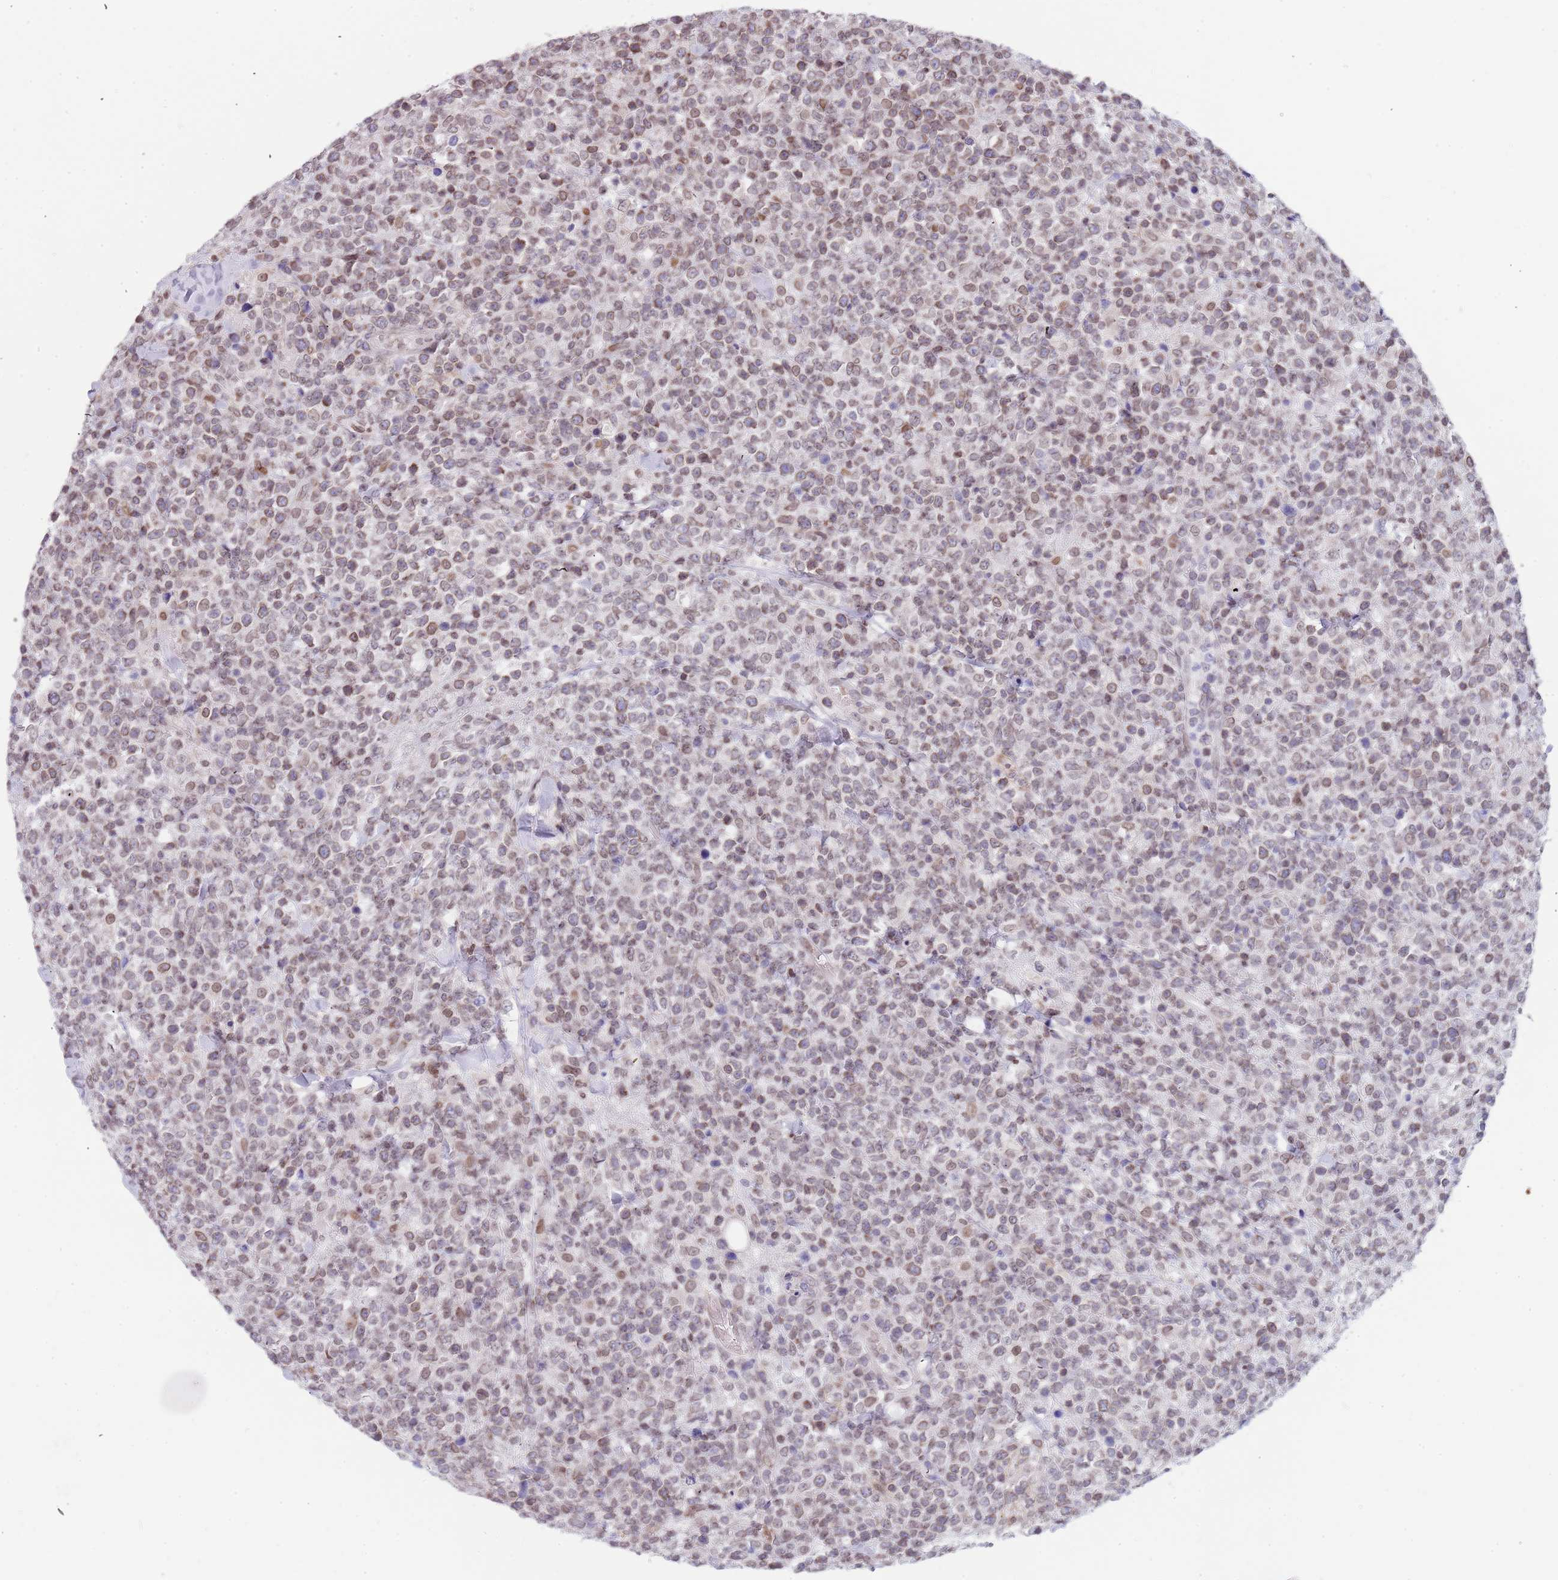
{"staining": {"intensity": "weak", "quantity": ">75%", "location": "nuclear"}, "tissue": "lymphoma", "cell_type": "Tumor cells", "image_type": "cancer", "snomed": [{"axis": "morphology", "description": "Malignant lymphoma, non-Hodgkin's type, High grade"}, {"axis": "topography", "description": "Colon"}], "caption": "The photomicrograph displays immunohistochemical staining of lymphoma. There is weak nuclear positivity is seen in approximately >75% of tumor cells.", "gene": "KLHDC2", "patient": {"sex": "female", "age": 53}}